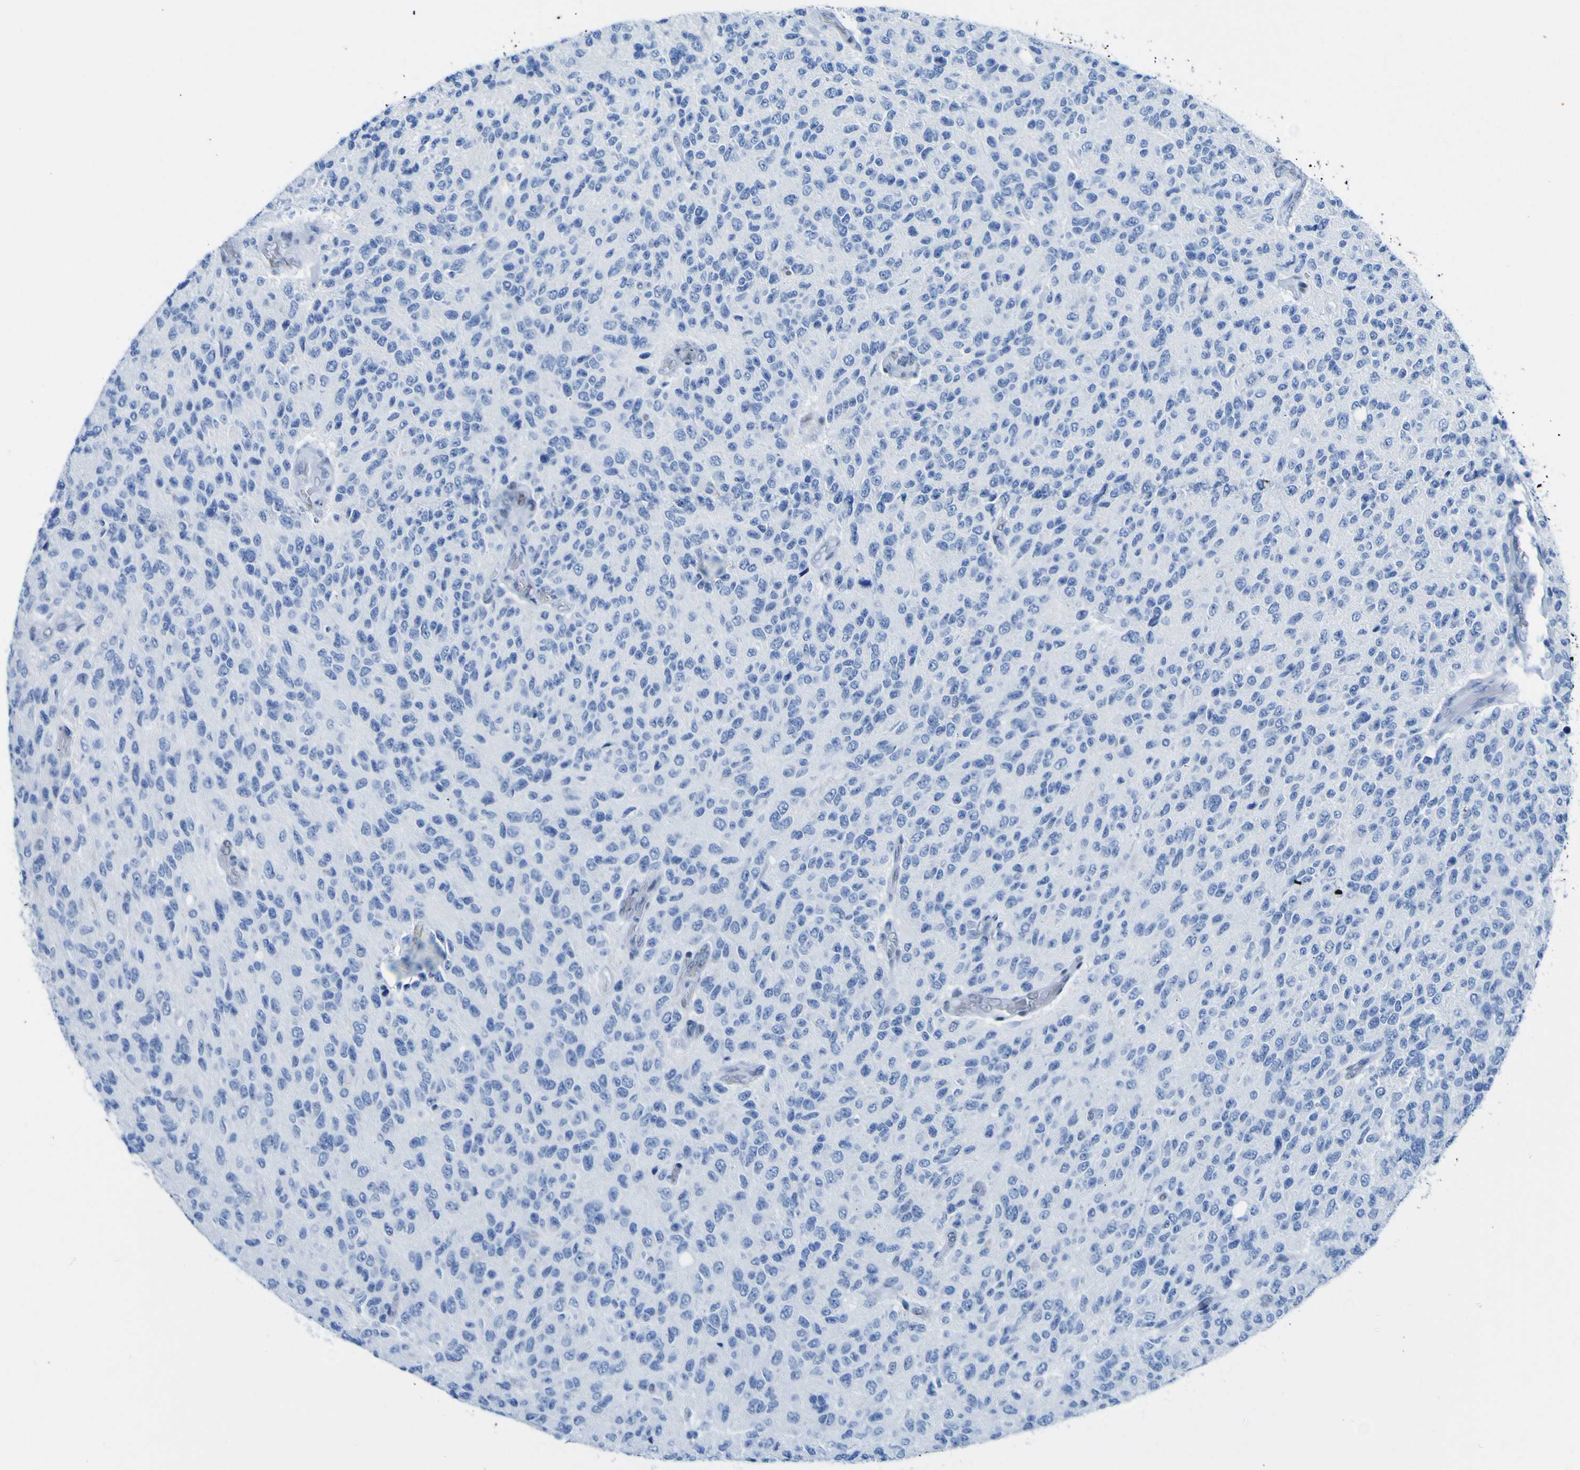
{"staining": {"intensity": "negative", "quantity": "none", "location": "none"}, "tissue": "glioma", "cell_type": "Tumor cells", "image_type": "cancer", "snomed": [{"axis": "morphology", "description": "Glioma, malignant, High grade"}, {"axis": "topography", "description": "pancreas cauda"}], "caption": "DAB immunohistochemical staining of malignant high-grade glioma displays no significant staining in tumor cells.", "gene": "DACH1", "patient": {"sex": "male", "age": 60}}